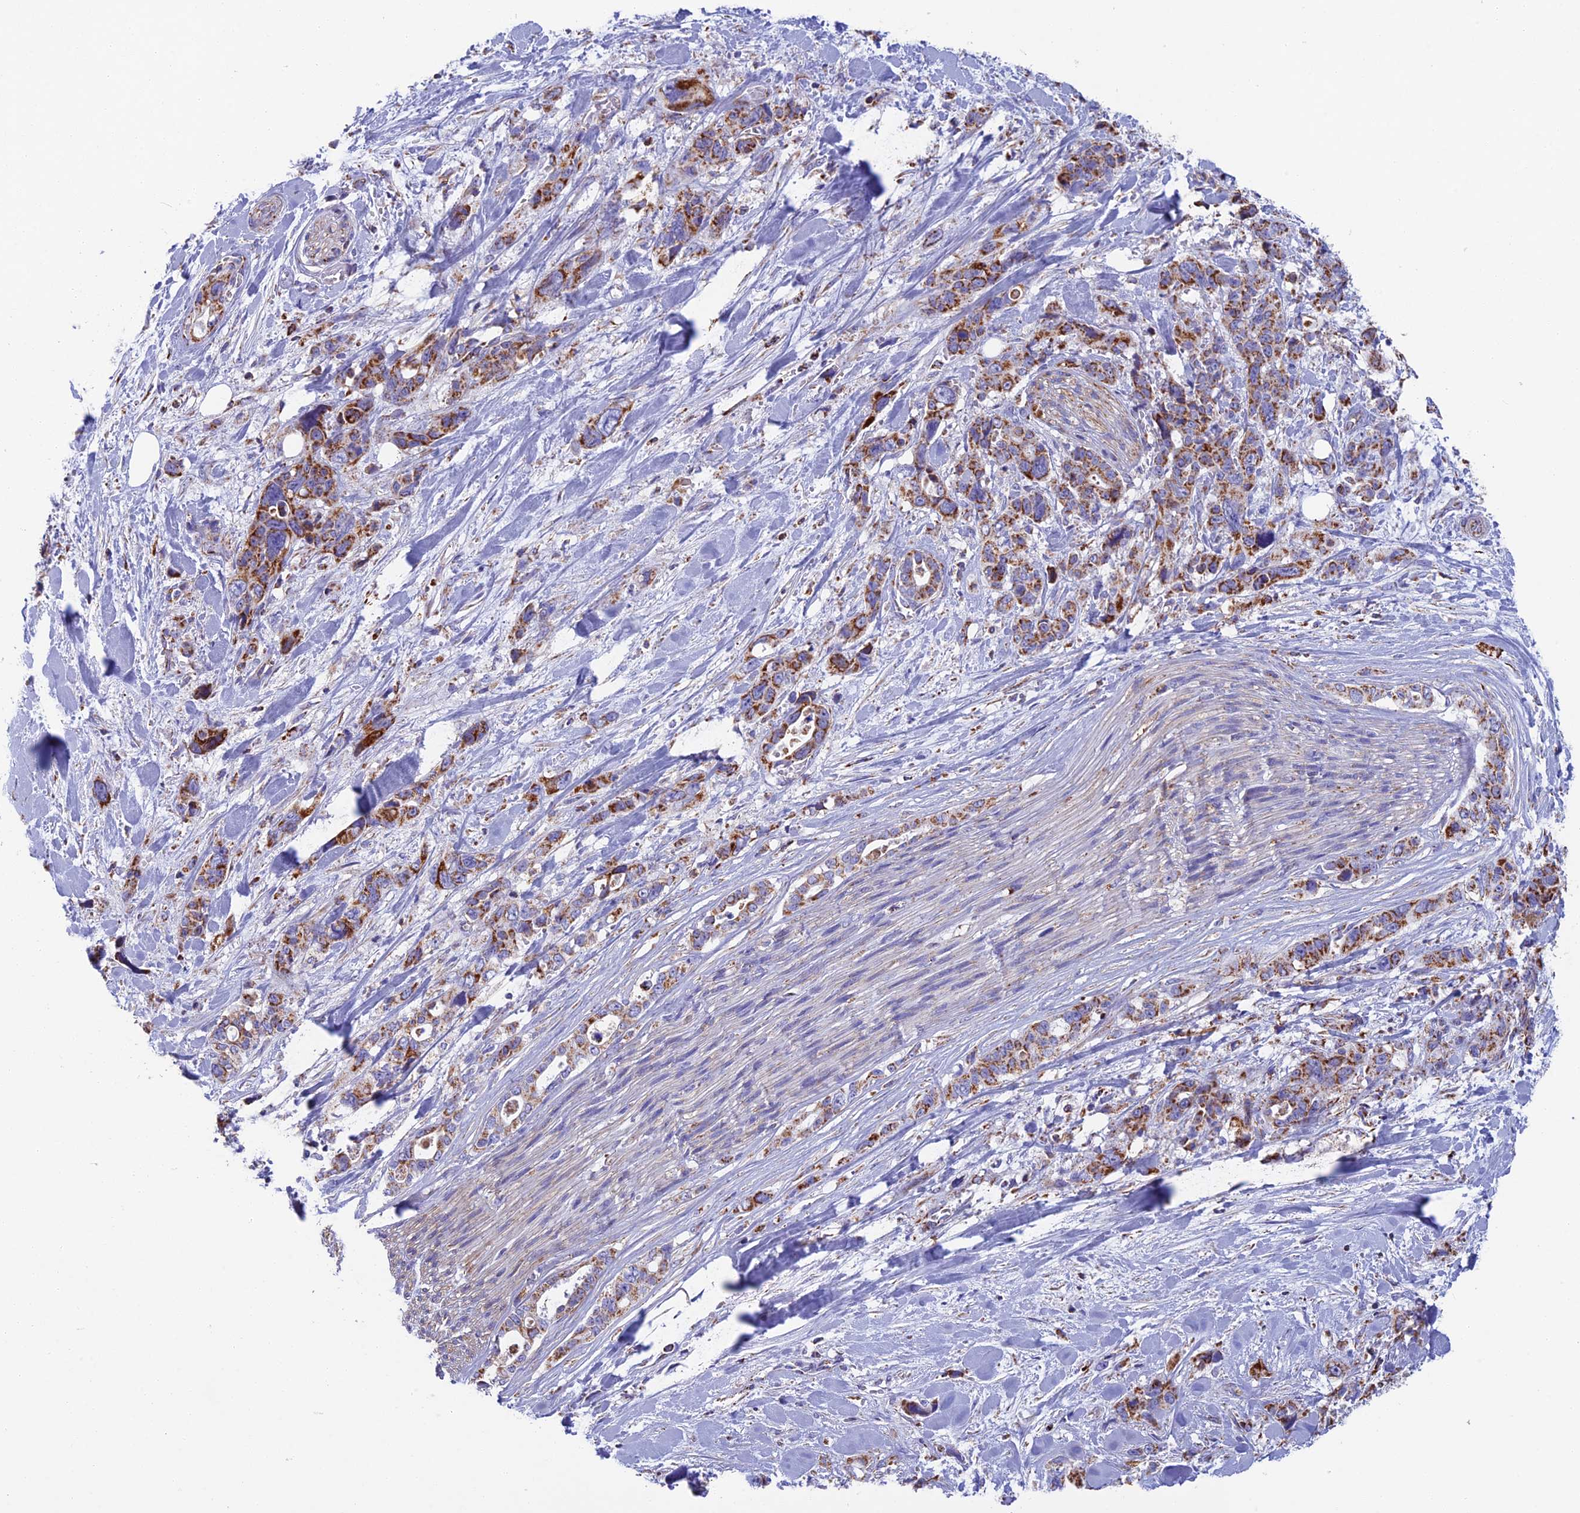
{"staining": {"intensity": "strong", "quantity": "25%-75%", "location": "cytoplasmic/membranous"}, "tissue": "pancreatic cancer", "cell_type": "Tumor cells", "image_type": "cancer", "snomed": [{"axis": "morphology", "description": "Adenocarcinoma, NOS"}, {"axis": "topography", "description": "Pancreas"}], "caption": "Immunohistochemical staining of human pancreatic cancer (adenocarcinoma) shows strong cytoplasmic/membranous protein staining in about 25%-75% of tumor cells.", "gene": "CS", "patient": {"sex": "male", "age": 46}}